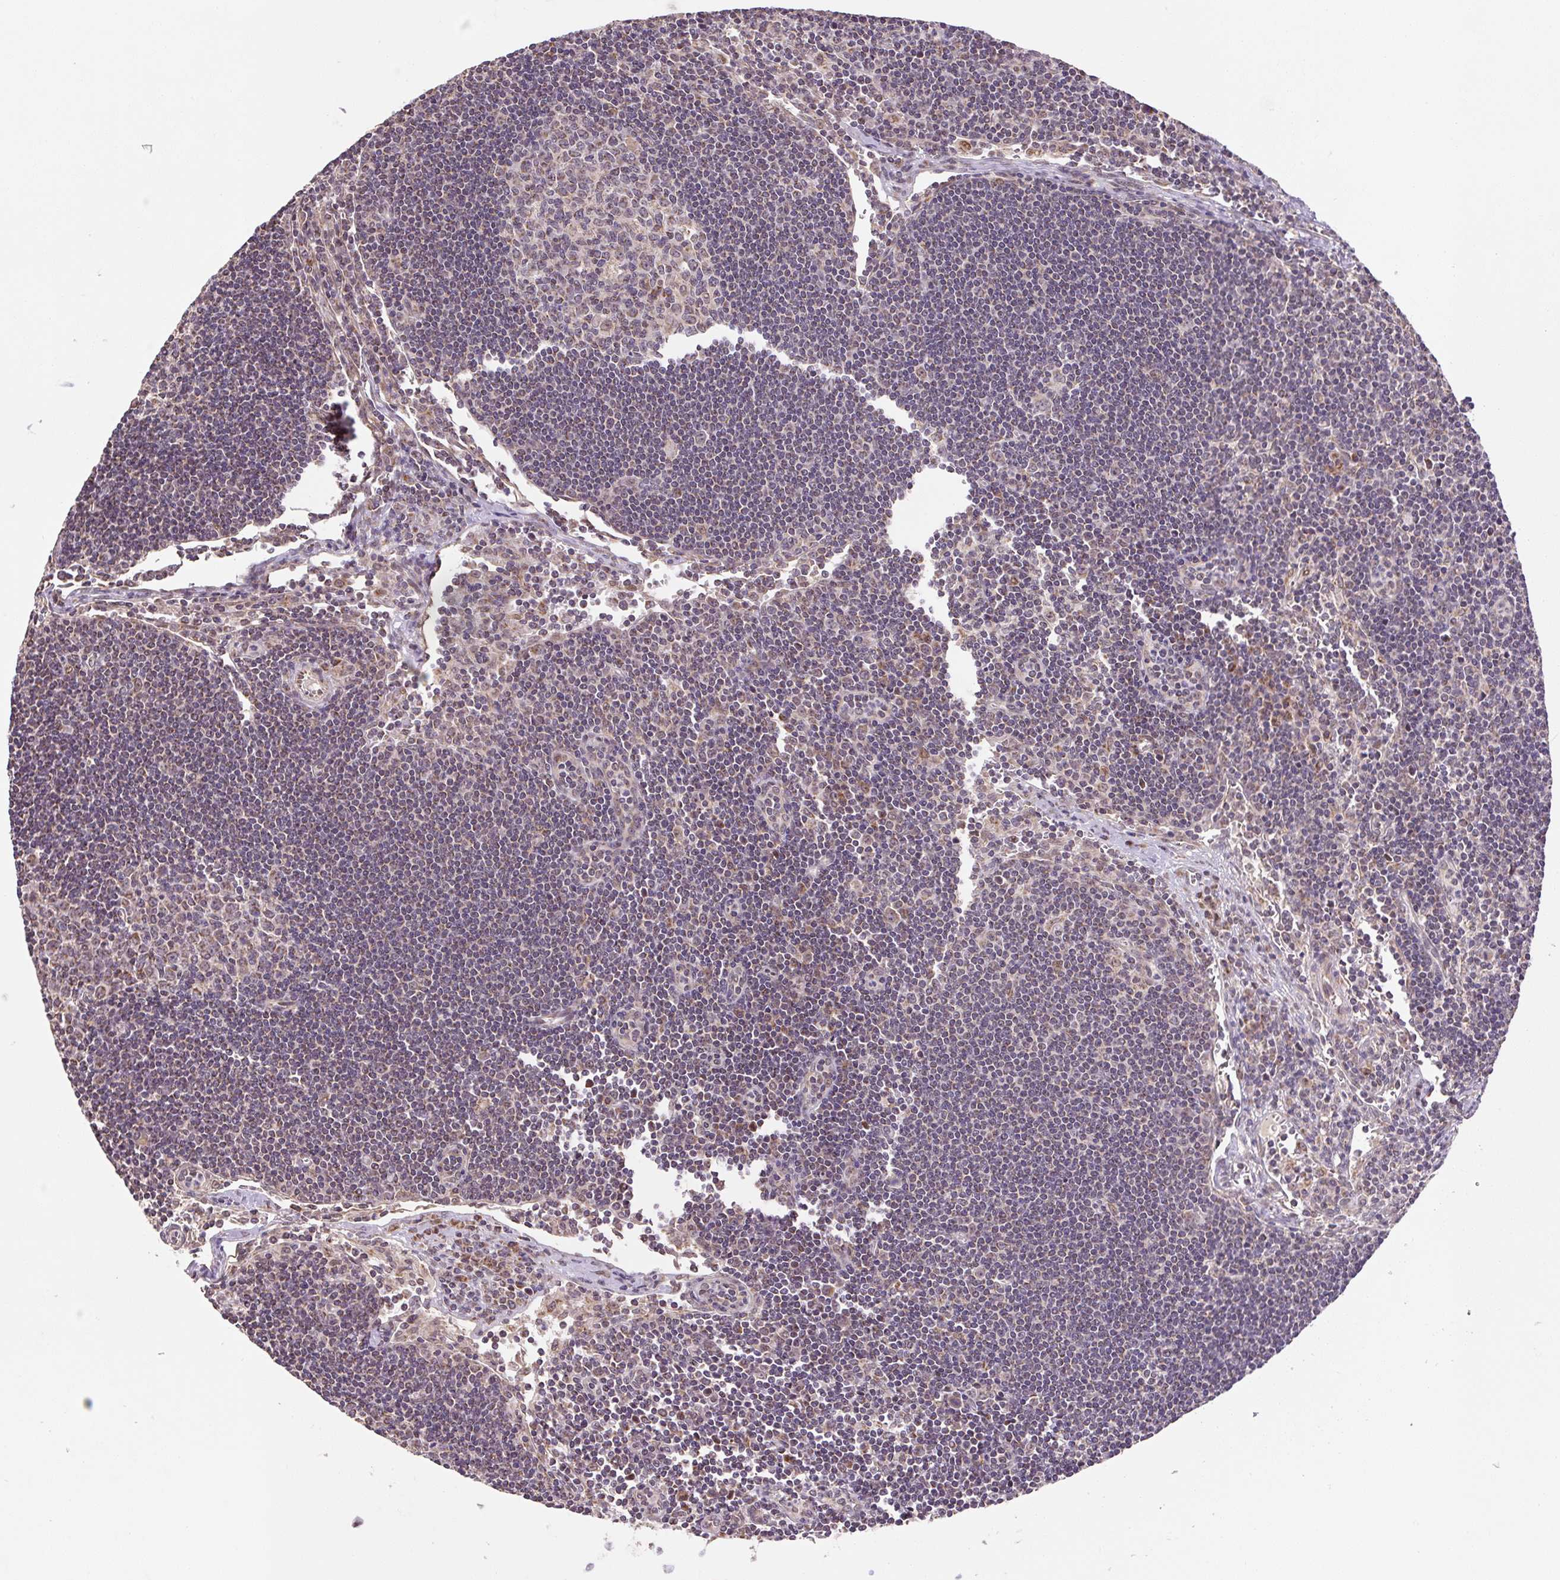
{"staining": {"intensity": "moderate", "quantity": "<25%", "location": "cytoplasmic/membranous"}, "tissue": "lymph node", "cell_type": "Germinal center cells", "image_type": "normal", "snomed": [{"axis": "morphology", "description": "Normal tissue, NOS"}, {"axis": "topography", "description": "Lymph node"}], "caption": "Protein analysis of normal lymph node reveals moderate cytoplasmic/membranous expression in about <25% of germinal center cells. Immunohistochemistry (ihc) stains the protein of interest in brown and the nuclei are stained blue.", "gene": "MFSD9", "patient": {"sex": "female", "age": 29}}